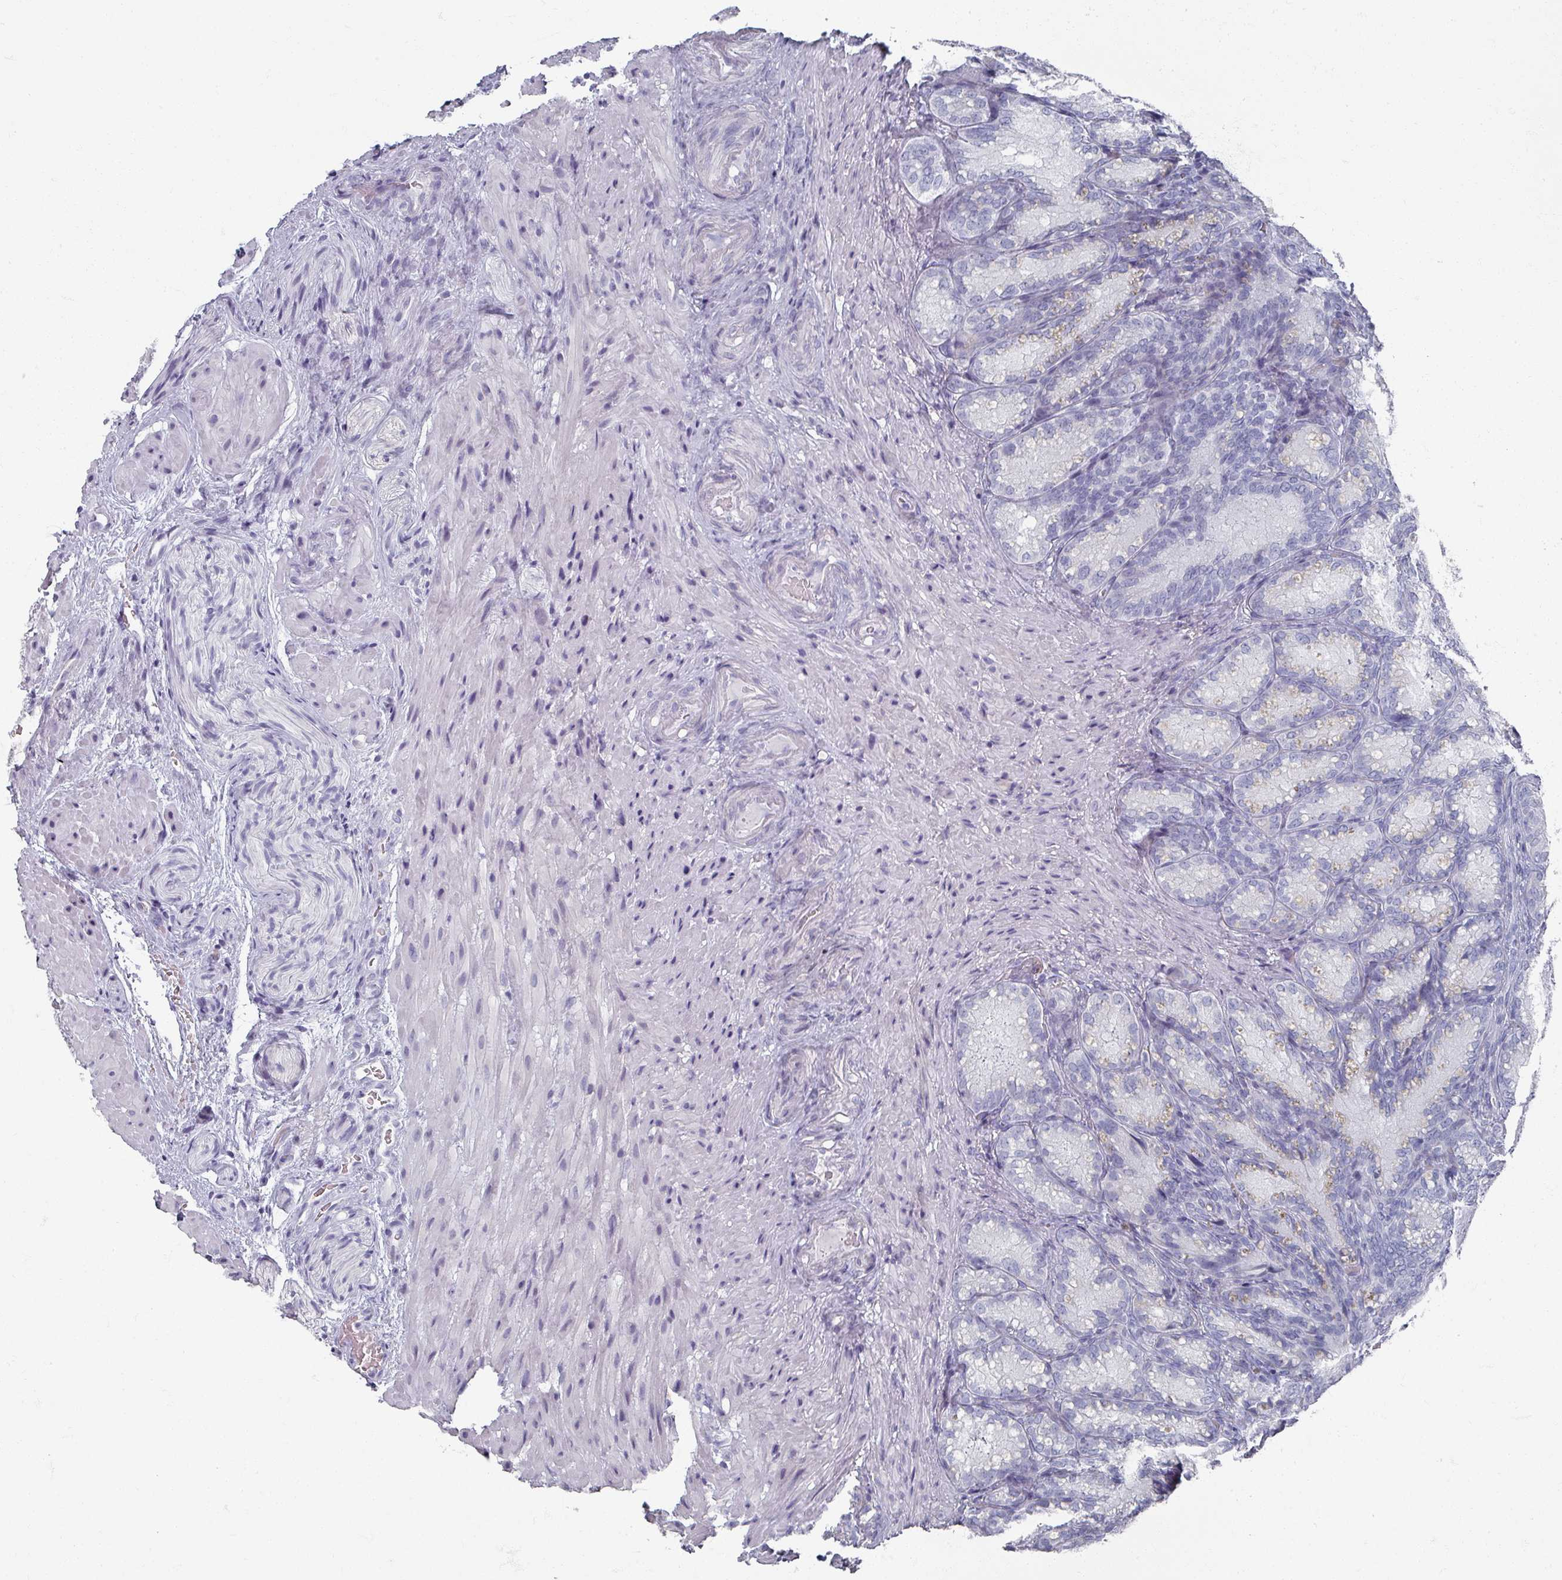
{"staining": {"intensity": "negative", "quantity": "none", "location": "none"}, "tissue": "seminal vesicle", "cell_type": "Glandular cells", "image_type": "normal", "snomed": [{"axis": "morphology", "description": "Normal tissue, NOS"}, {"axis": "topography", "description": "Seminal veicle"}], "caption": "Immunohistochemistry micrograph of normal seminal vesicle stained for a protein (brown), which shows no positivity in glandular cells. The staining is performed using DAB brown chromogen with nuclei counter-stained in using hematoxylin.", "gene": "OMG", "patient": {"sex": "male", "age": 58}}